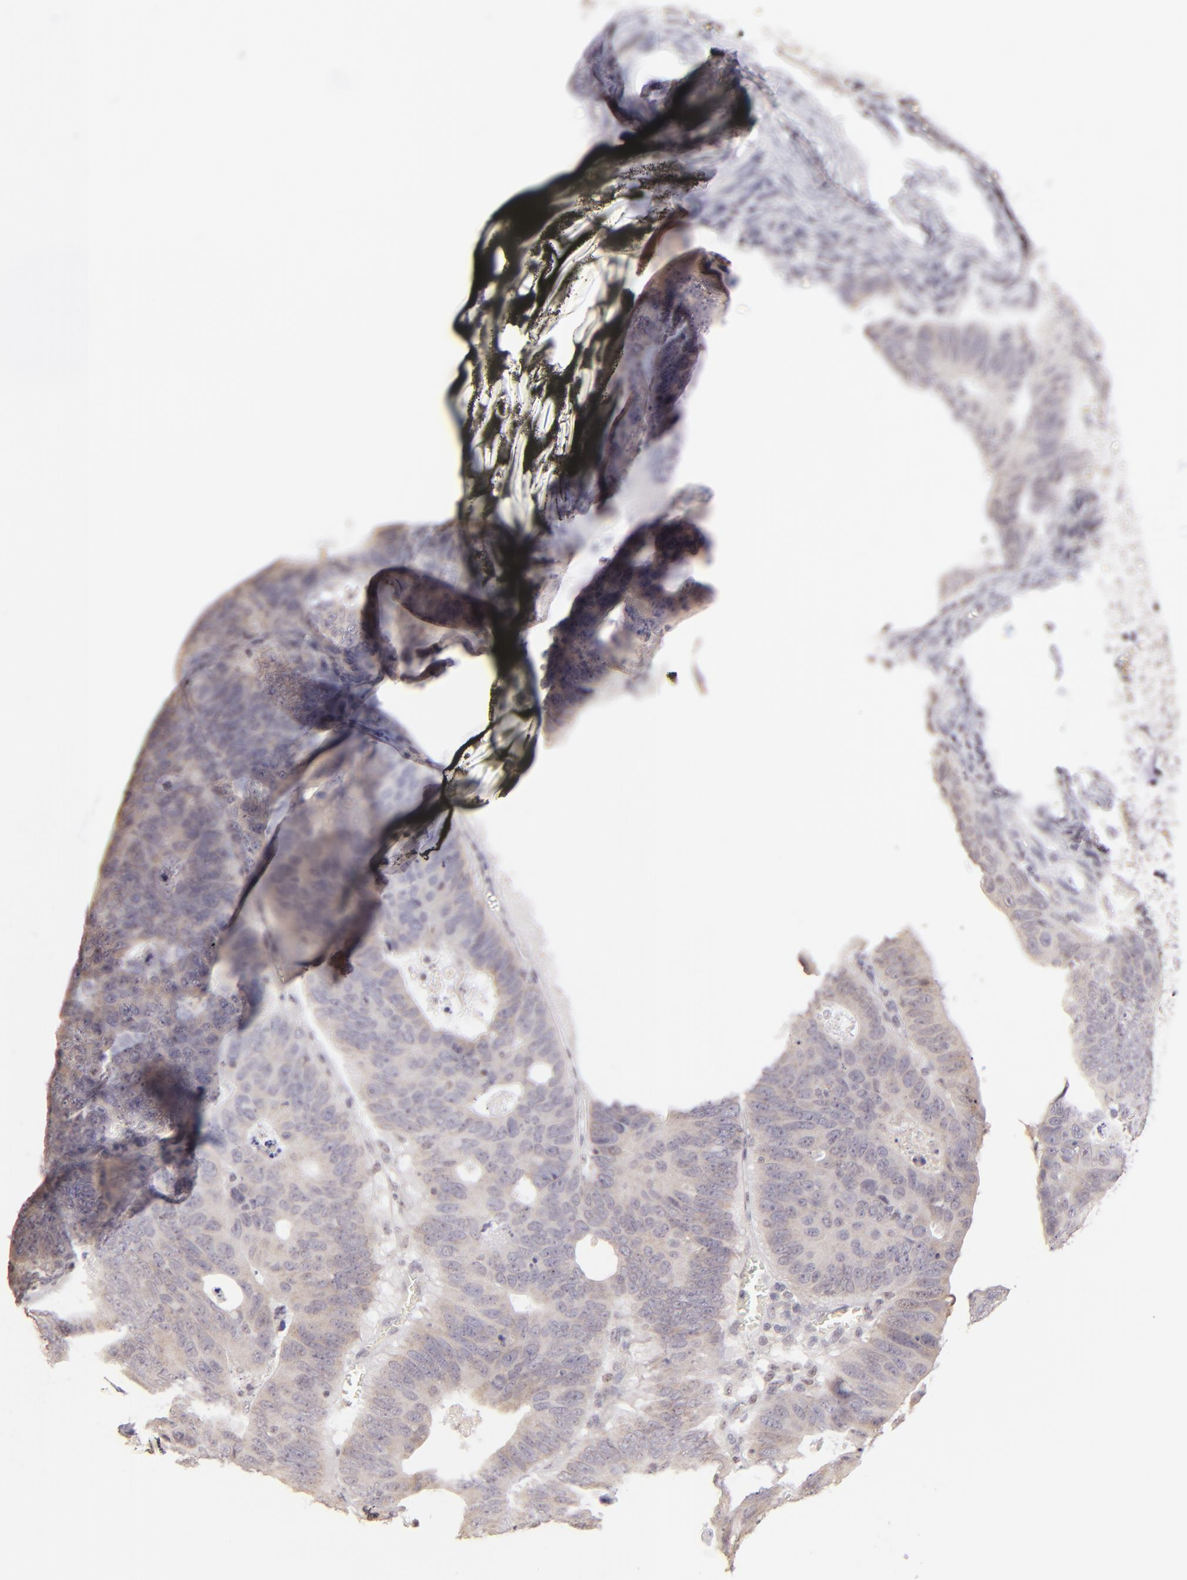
{"staining": {"intensity": "negative", "quantity": "none", "location": "none"}, "tissue": "colorectal cancer", "cell_type": "Tumor cells", "image_type": "cancer", "snomed": [{"axis": "morphology", "description": "Adenocarcinoma, NOS"}, {"axis": "topography", "description": "Colon"}], "caption": "IHC image of adenocarcinoma (colorectal) stained for a protein (brown), which exhibits no positivity in tumor cells. The staining was performed using DAB (3,3'-diaminobenzidine) to visualize the protein expression in brown, while the nuclei were stained in blue with hematoxylin (Magnification: 20x).", "gene": "MAGEA1", "patient": {"sex": "female", "age": 55}}